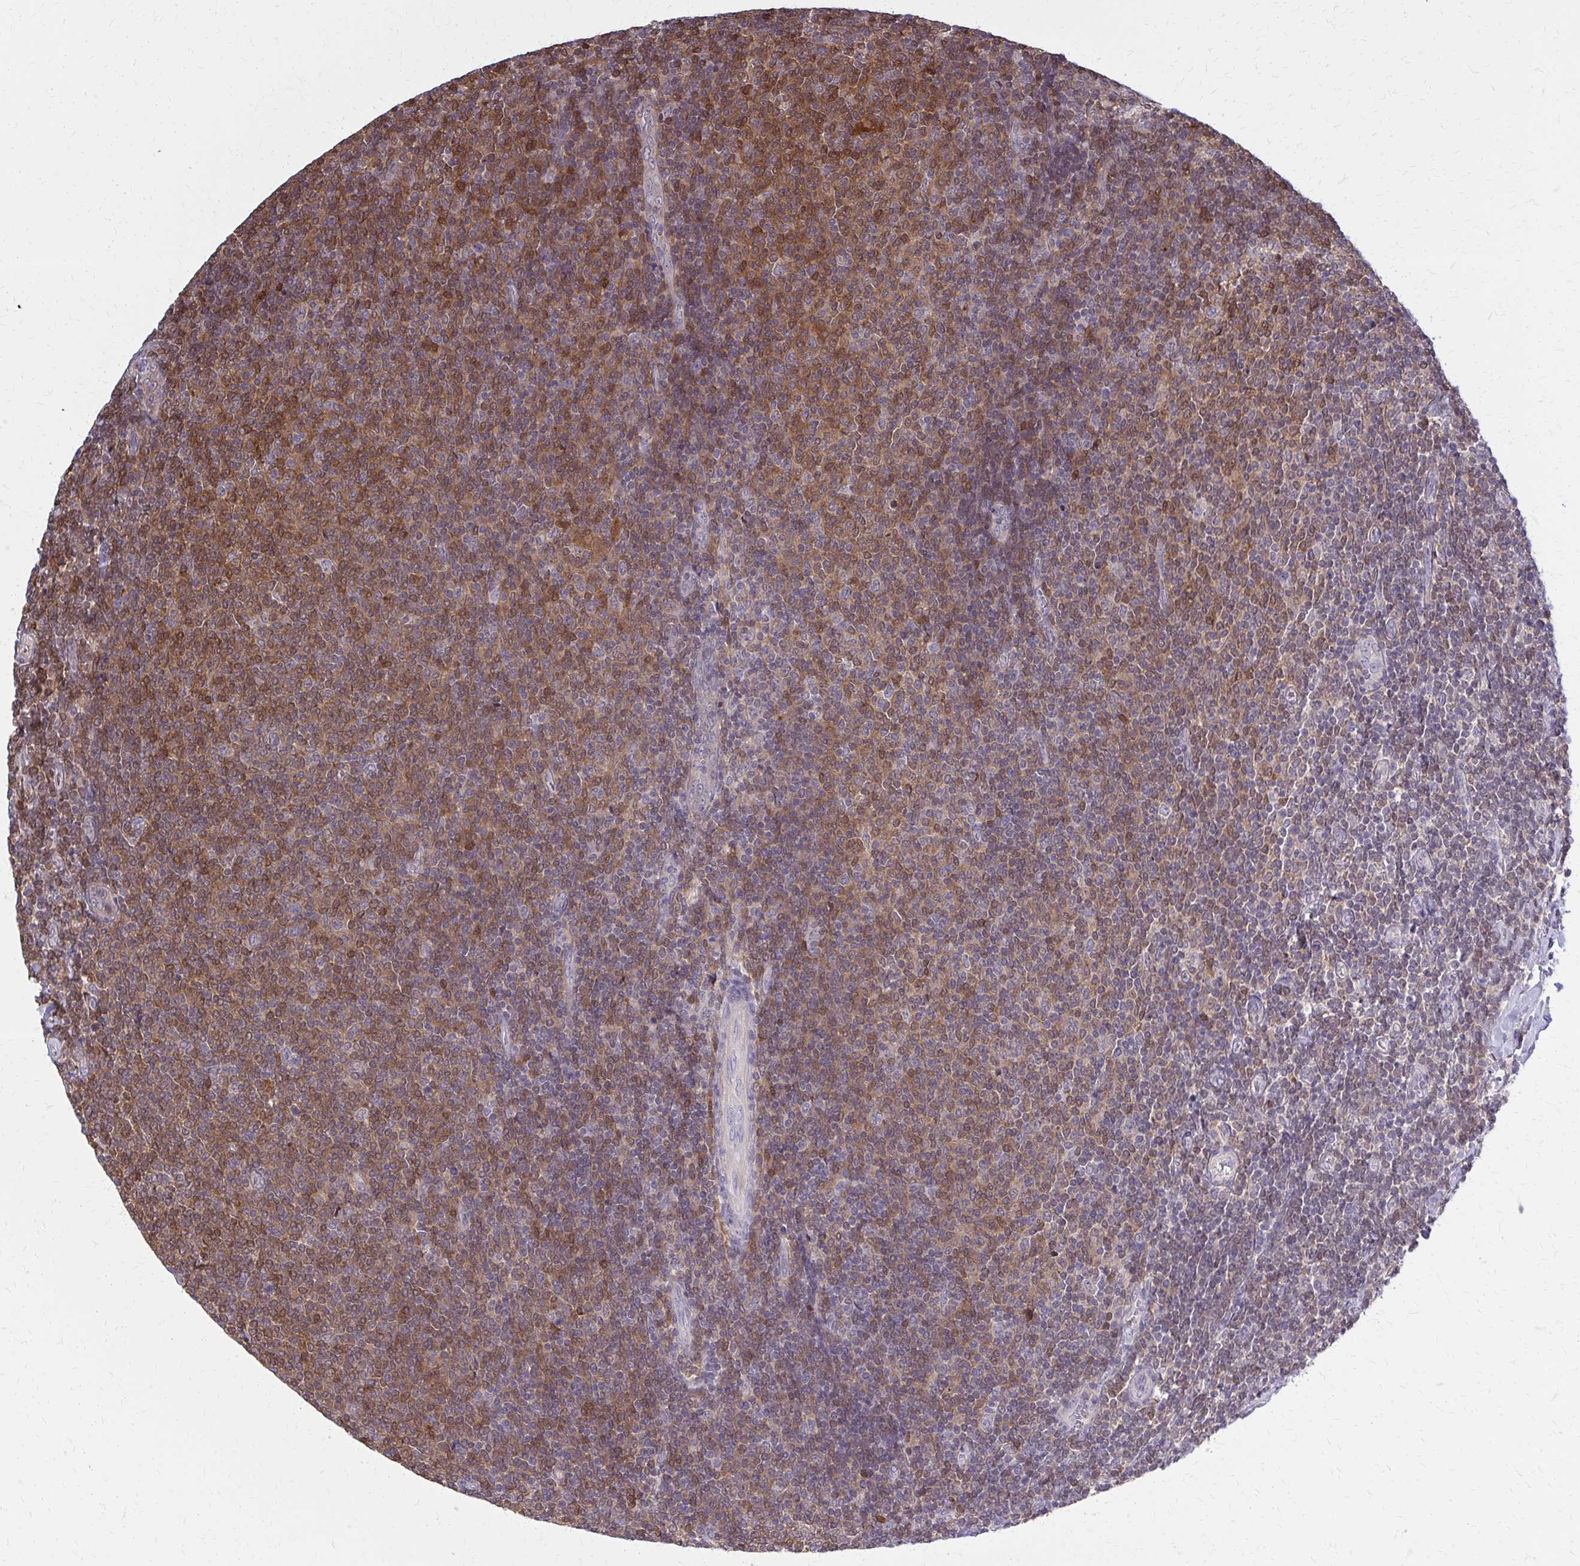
{"staining": {"intensity": "strong", "quantity": ">75%", "location": "cytoplasmic/membranous"}, "tissue": "lymphoma", "cell_type": "Tumor cells", "image_type": "cancer", "snomed": [{"axis": "morphology", "description": "Malignant lymphoma, non-Hodgkin's type, Low grade"}, {"axis": "topography", "description": "Lymph node"}], "caption": "Low-grade malignant lymphoma, non-Hodgkin's type stained with immunohistochemistry (IHC) shows strong cytoplasmic/membranous positivity in approximately >75% of tumor cells.", "gene": "DBI", "patient": {"sex": "male", "age": 52}}